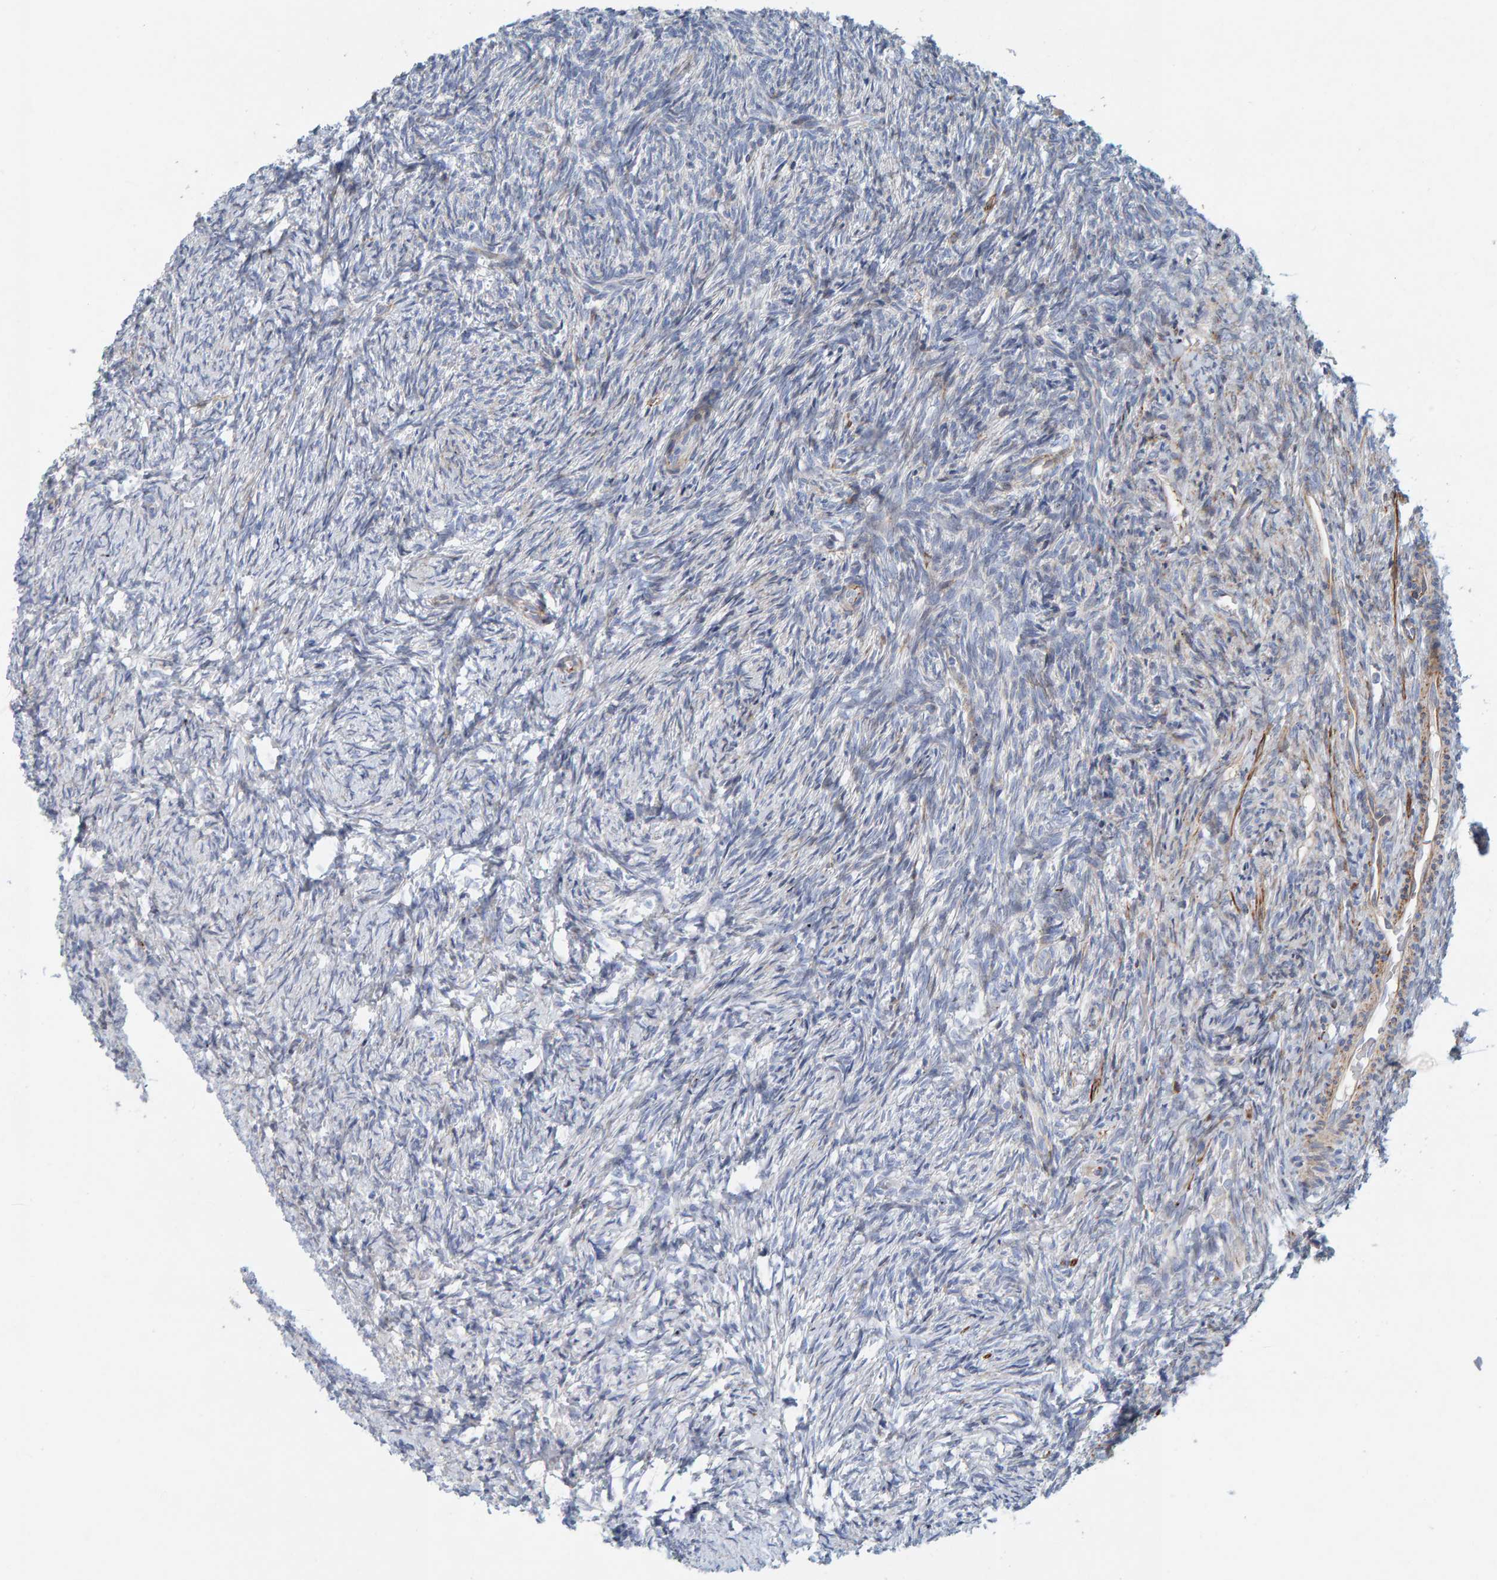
{"staining": {"intensity": "weak", "quantity": ">75%", "location": "cytoplasmic/membranous"}, "tissue": "ovary", "cell_type": "Follicle cells", "image_type": "normal", "snomed": [{"axis": "morphology", "description": "Normal tissue, NOS"}, {"axis": "topography", "description": "Ovary"}], "caption": "Immunohistochemical staining of normal human ovary exhibits >75% levels of weak cytoplasmic/membranous protein expression in approximately >75% of follicle cells.", "gene": "MMP16", "patient": {"sex": "female", "age": 41}}